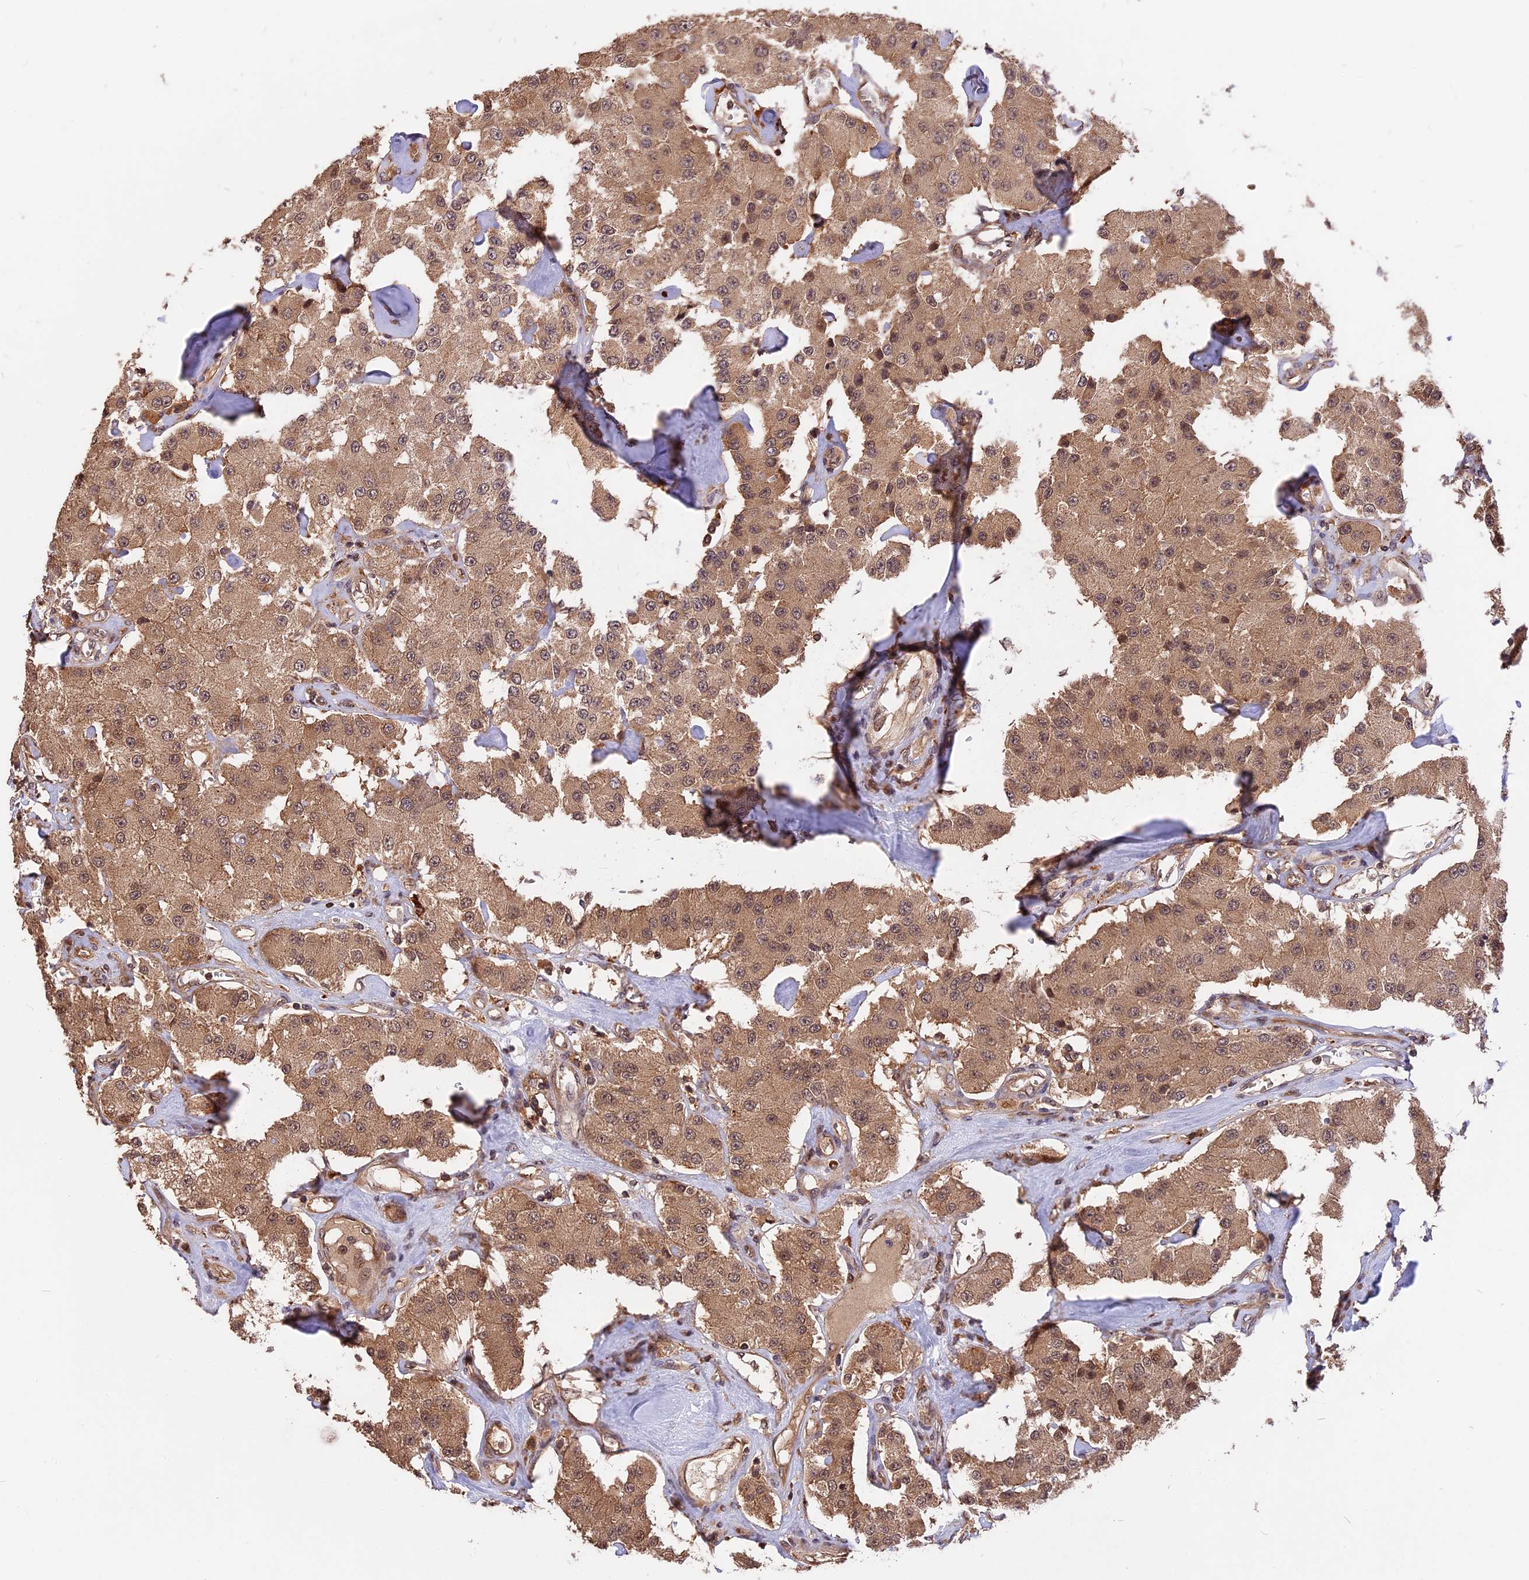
{"staining": {"intensity": "moderate", "quantity": ">75%", "location": "cytoplasmic/membranous,nuclear"}, "tissue": "carcinoid", "cell_type": "Tumor cells", "image_type": "cancer", "snomed": [{"axis": "morphology", "description": "Carcinoid, malignant, NOS"}, {"axis": "topography", "description": "Pancreas"}], "caption": "Protein analysis of carcinoid tissue shows moderate cytoplasmic/membranous and nuclear staining in about >75% of tumor cells. (Brightfield microscopy of DAB IHC at high magnification).", "gene": "ESCO1", "patient": {"sex": "male", "age": 41}}